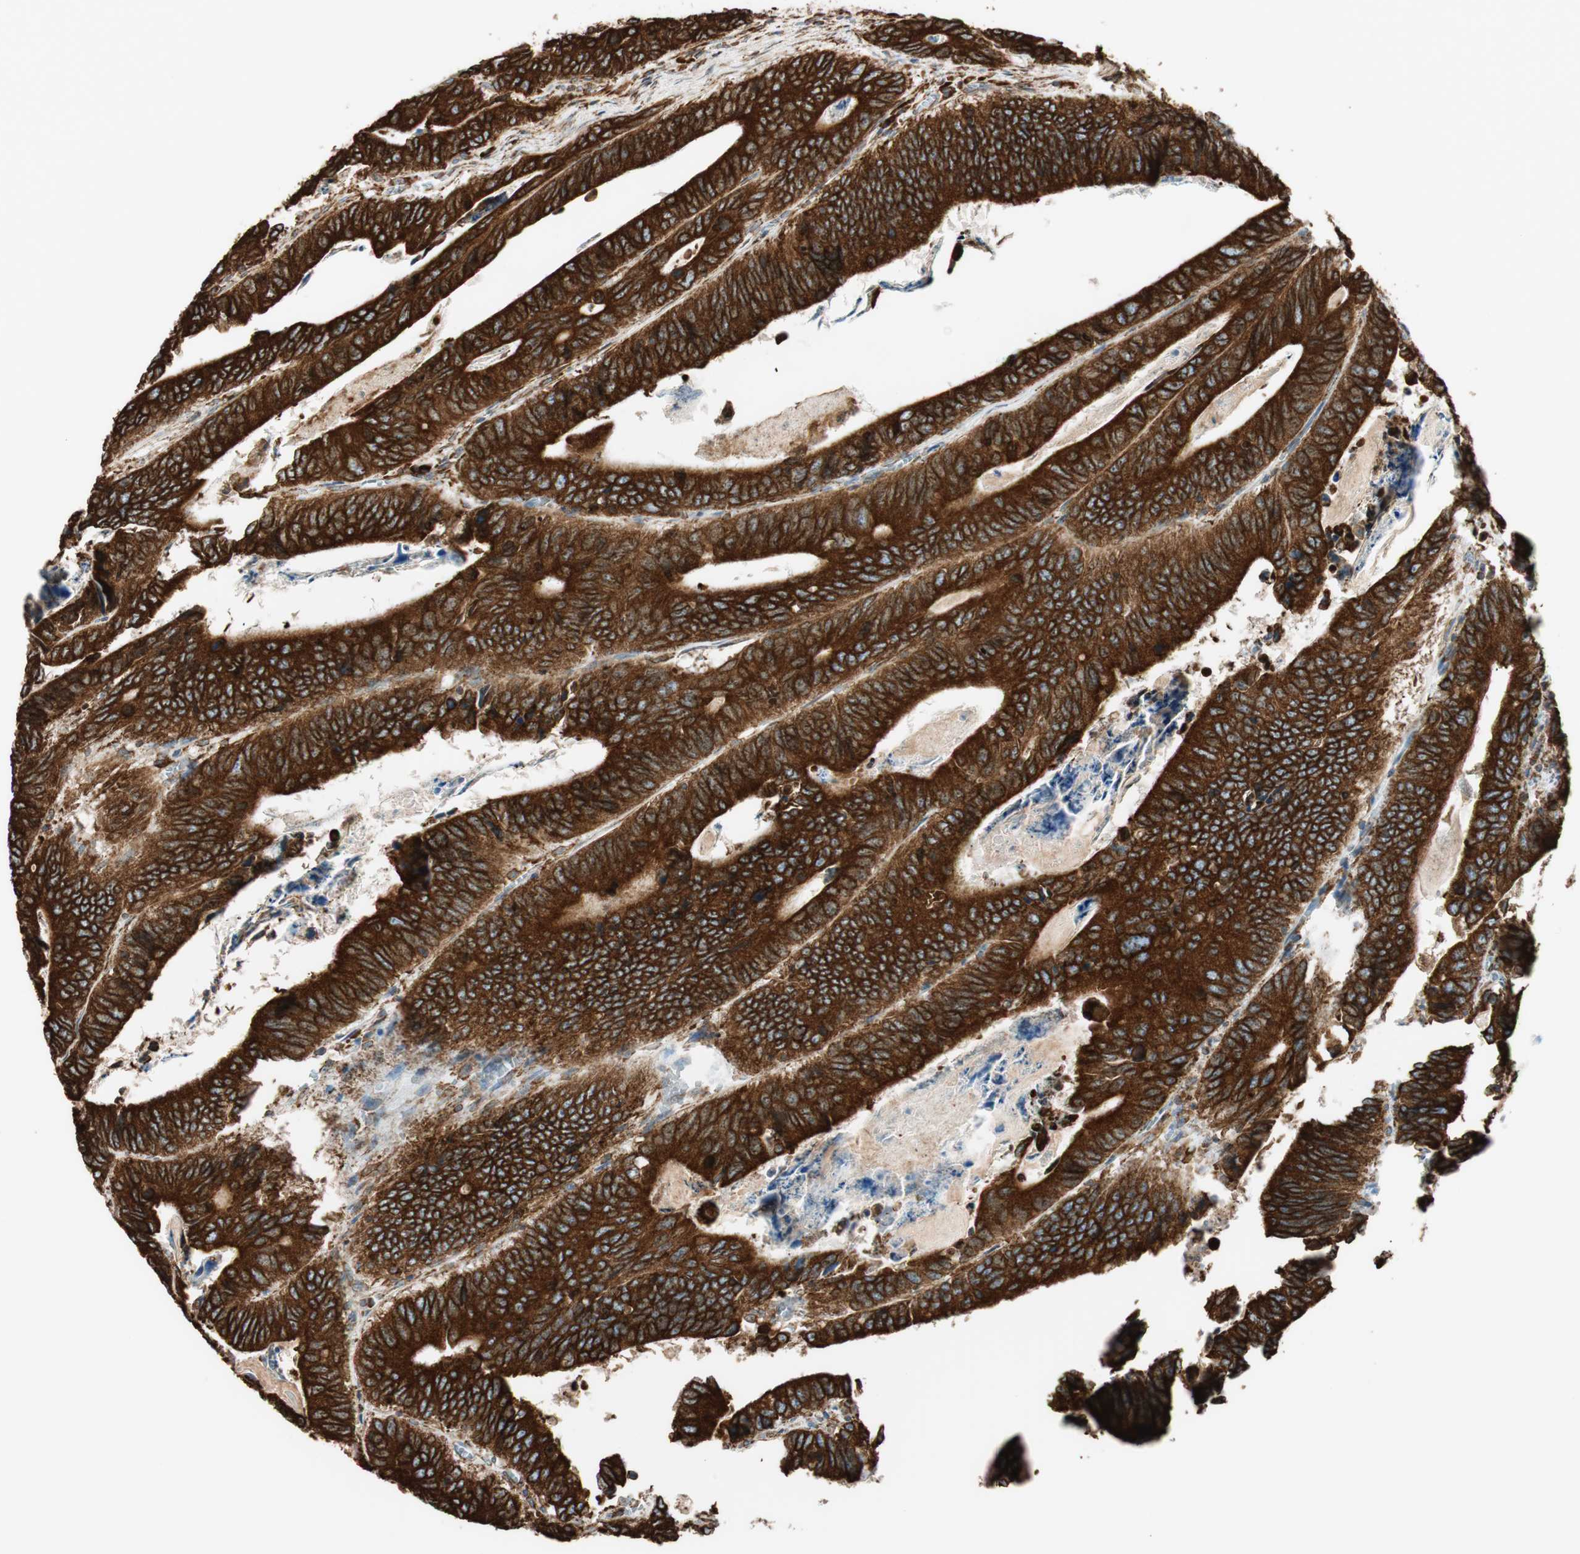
{"staining": {"intensity": "strong", "quantity": ">75%", "location": "cytoplasmic/membranous"}, "tissue": "colorectal cancer", "cell_type": "Tumor cells", "image_type": "cancer", "snomed": [{"axis": "morphology", "description": "Adenocarcinoma, NOS"}, {"axis": "topography", "description": "Colon"}], "caption": "The image reveals a brown stain indicating the presence of a protein in the cytoplasmic/membranous of tumor cells in adenocarcinoma (colorectal). The protein is shown in brown color, while the nuclei are stained blue.", "gene": "PRKCSH", "patient": {"sex": "male", "age": 72}}